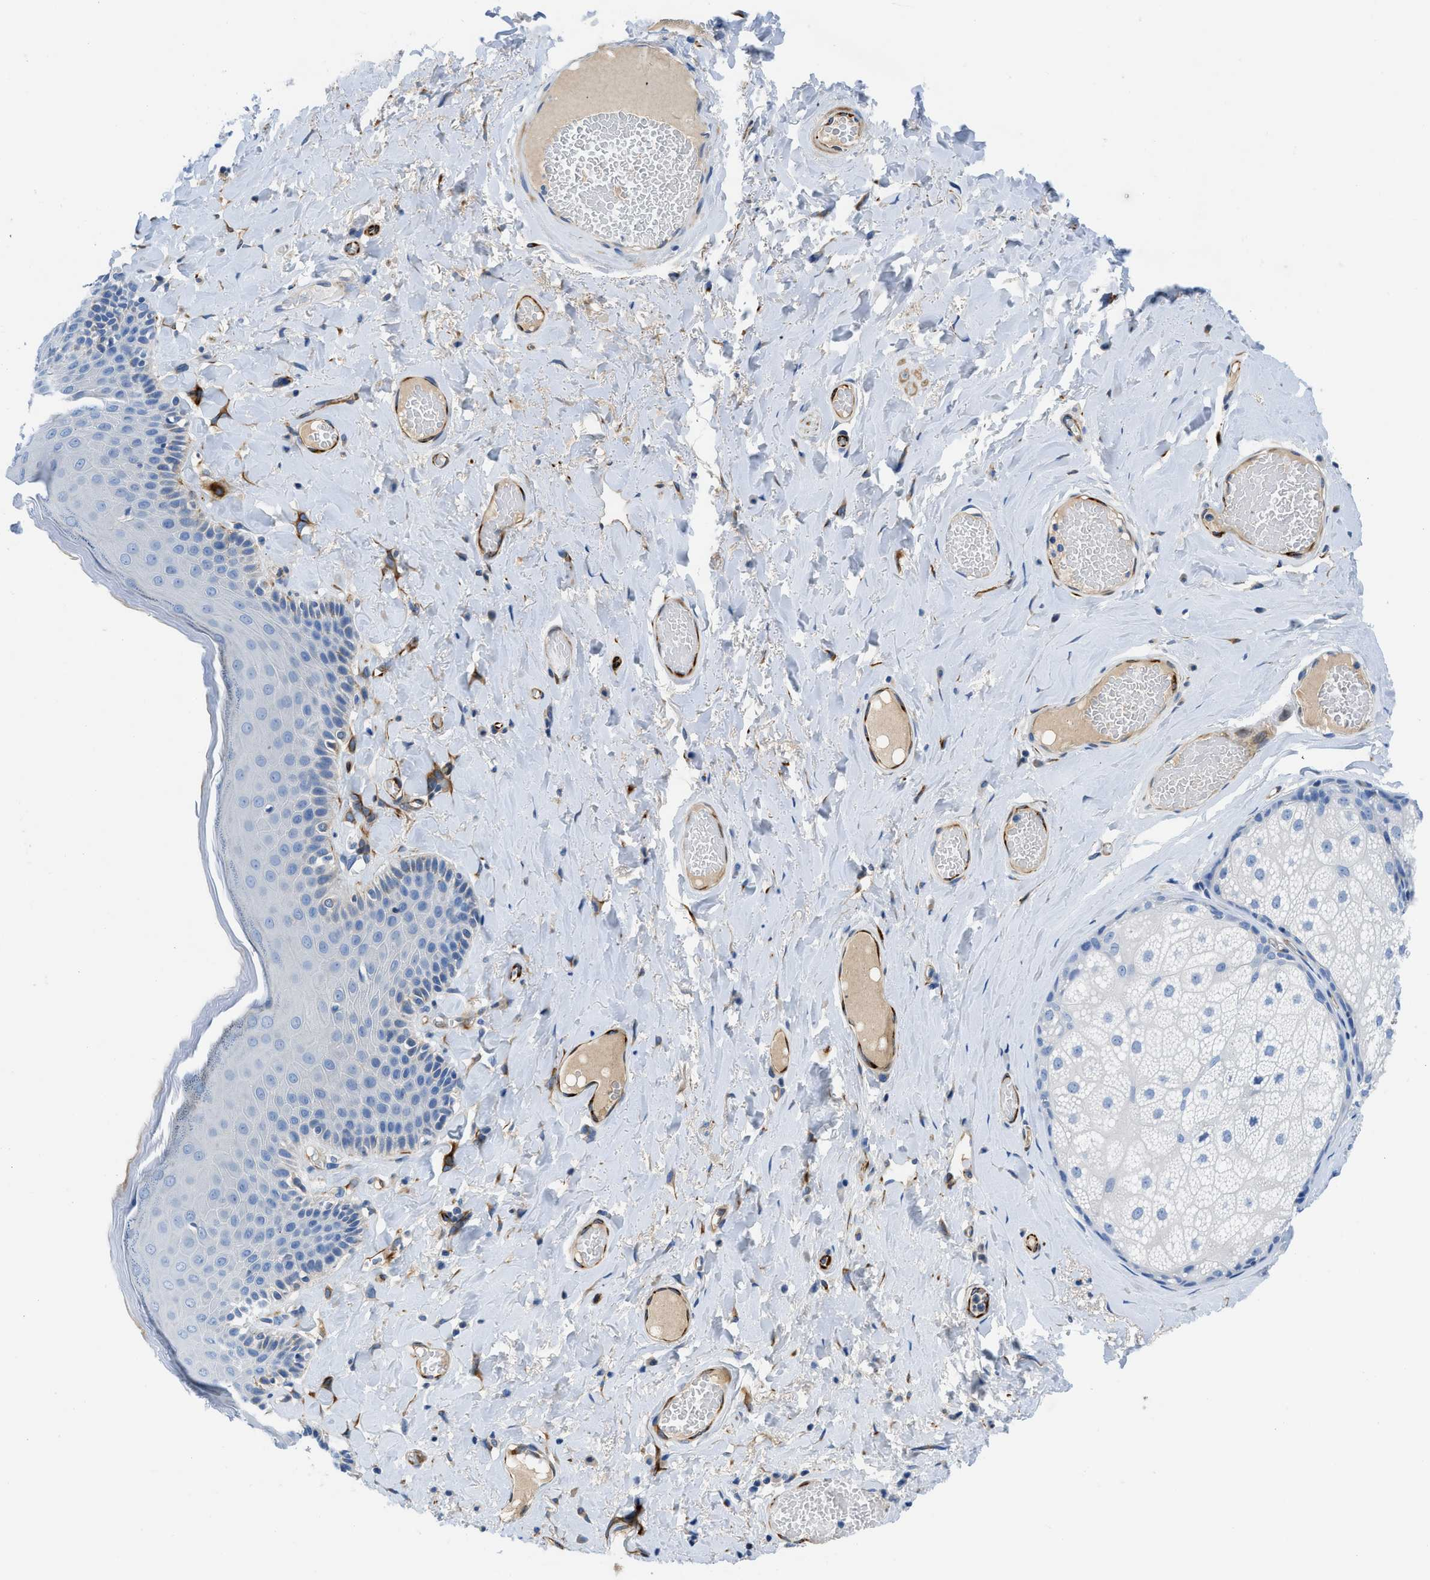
{"staining": {"intensity": "negative", "quantity": "none", "location": "none"}, "tissue": "skin", "cell_type": "Epidermal cells", "image_type": "normal", "snomed": [{"axis": "morphology", "description": "Normal tissue, NOS"}, {"axis": "topography", "description": "Anal"}], "caption": "An image of skin stained for a protein displays no brown staining in epidermal cells. (Immunohistochemistry (ihc), brightfield microscopy, high magnification).", "gene": "XCR1", "patient": {"sex": "male", "age": 69}}